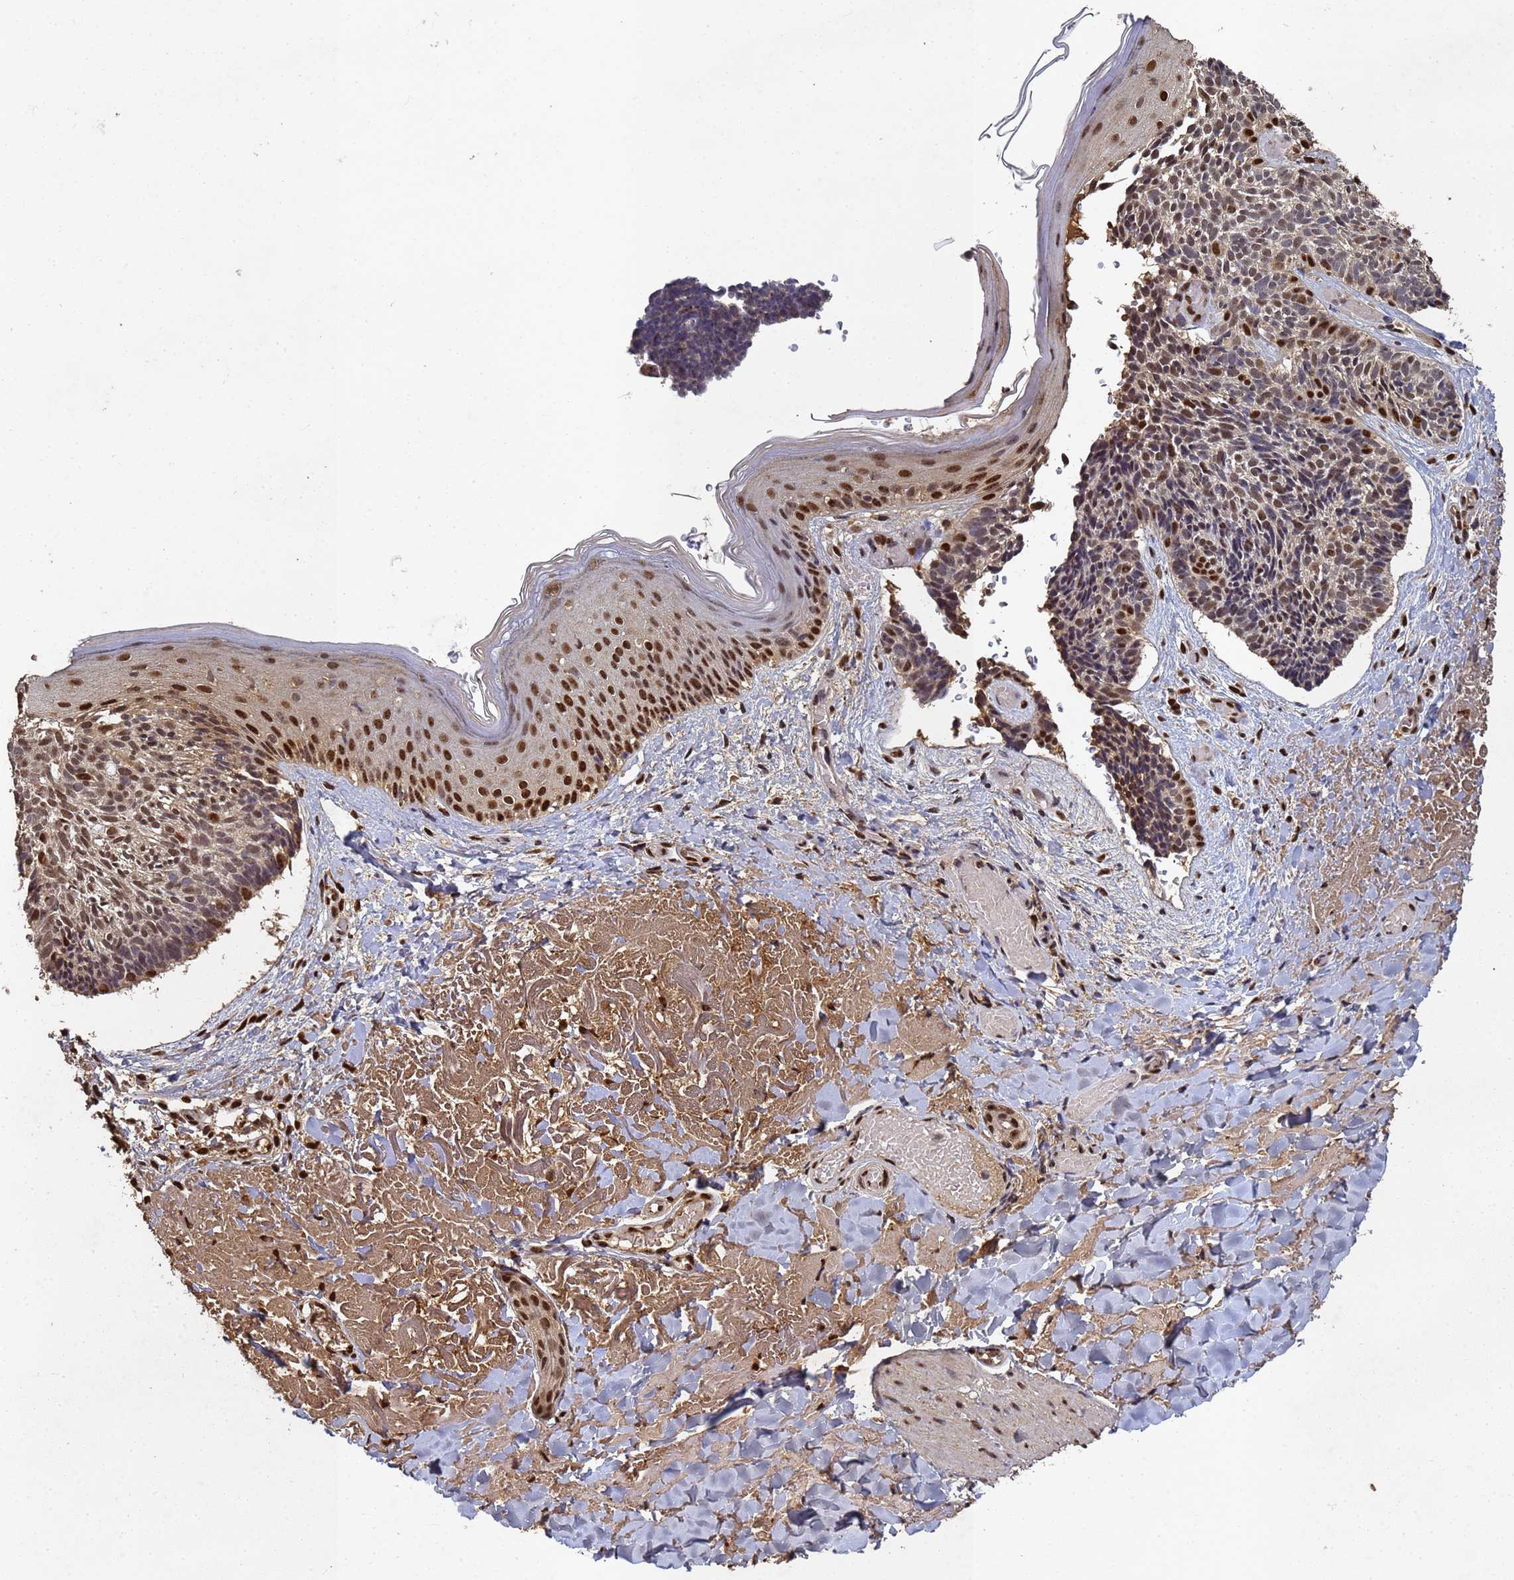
{"staining": {"intensity": "moderate", "quantity": "<25%", "location": "nuclear"}, "tissue": "skin cancer", "cell_type": "Tumor cells", "image_type": "cancer", "snomed": [{"axis": "morphology", "description": "Basal cell carcinoma"}, {"axis": "topography", "description": "Skin"}], "caption": "Skin cancer (basal cell carcinoma) was stained to show a protein in brown. There is low levels of moderate nuclear staining in approximately <25% of tumor cells.", "gene": "SECISBP2", "patient": {"sex": "male", "age": 84}}